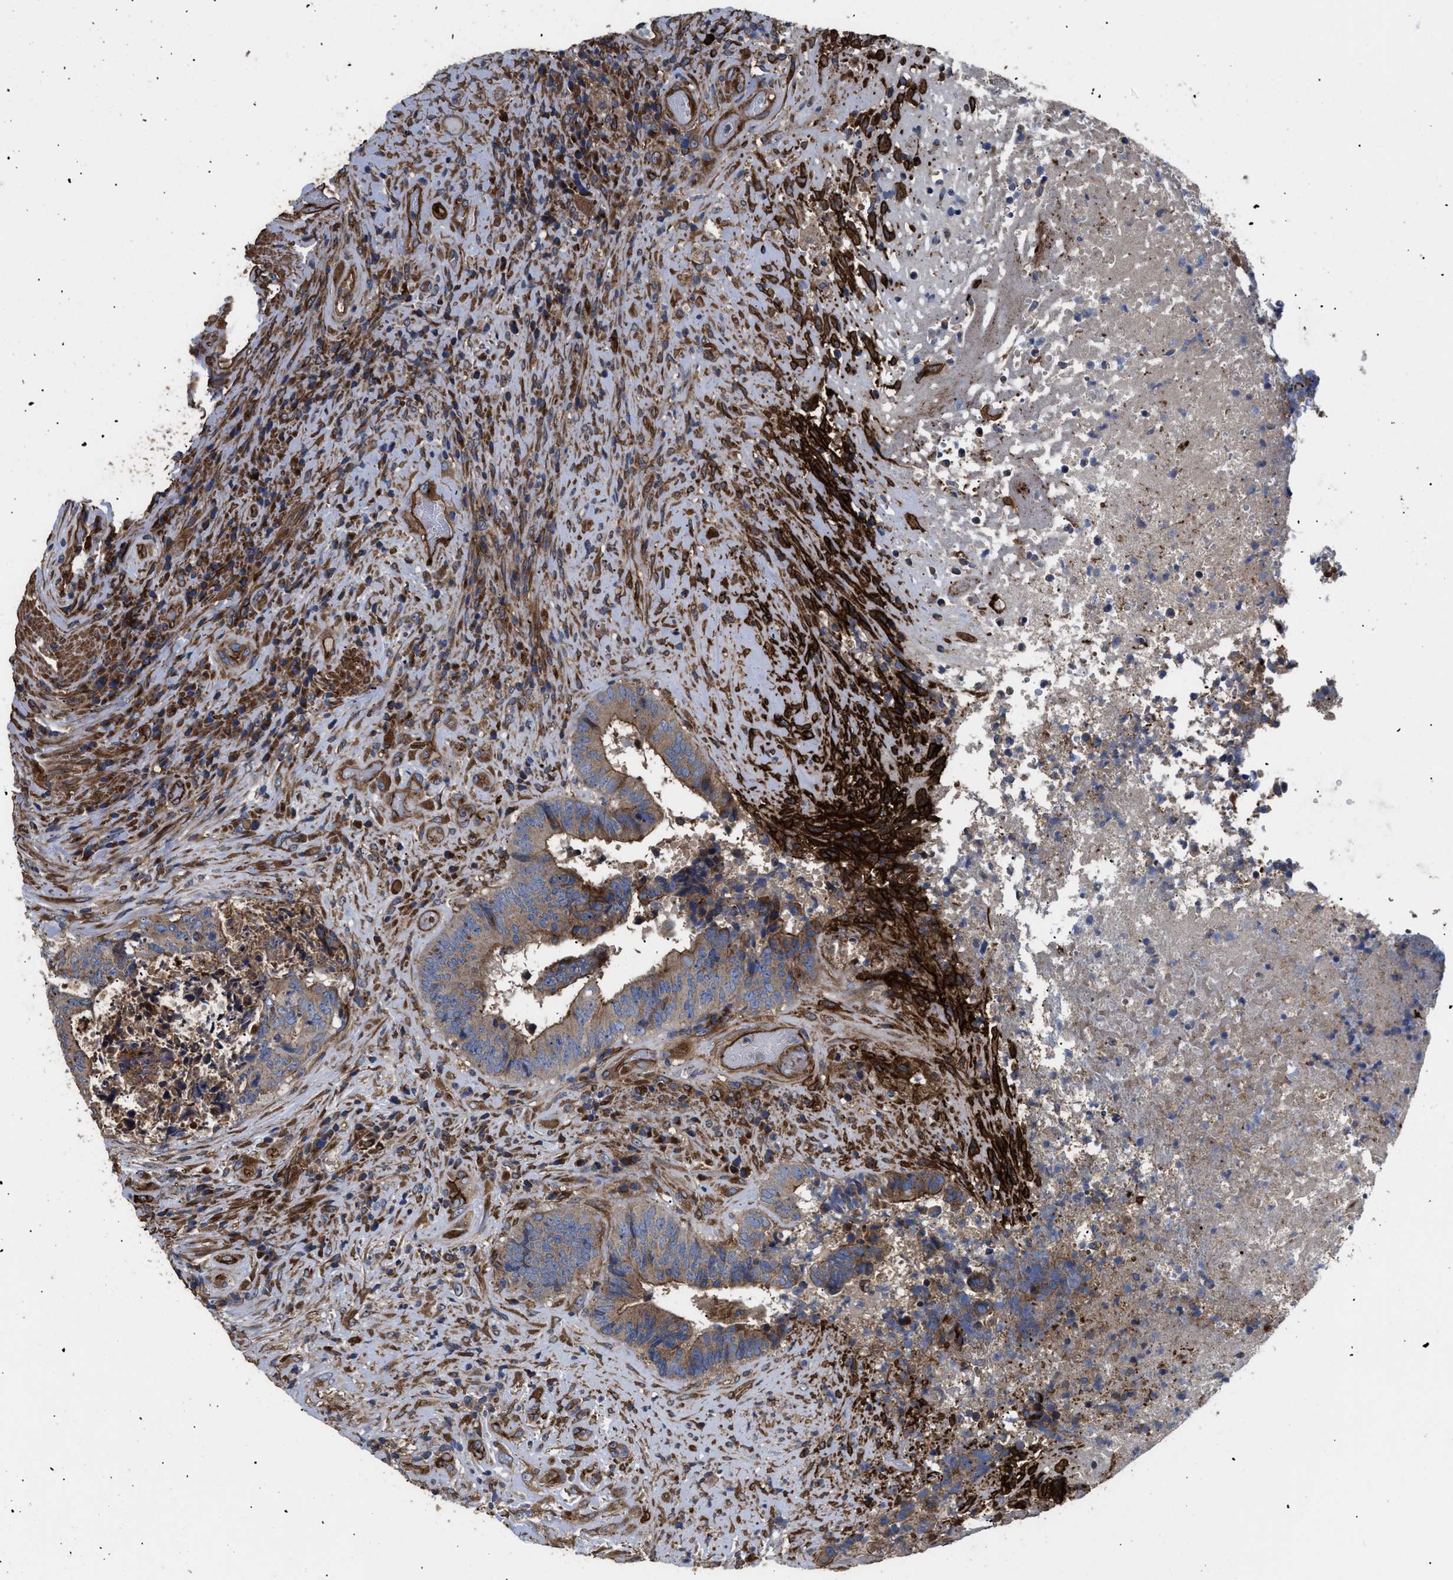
{"staining": {"intensity": "moderate", "quantity": ">75%", "location": "cytoplasmic/membranous"}, "tissue": "colorectal cancer", "cell_type": "Tumor cells", "image_type": "cancer", "snomed": [{"axis": "morphology", "description": "Adenocarcinoma, NOS"}, {"axis": "topography", "description": "Rectum"}], "caption": "Immunohistochemistry (IHC) histopathology image of neoplastic tissue: human colorectal adenocarcinoma stained using immunohistochemistry displays medium levels of moderate protein expression localized specifically in the cytoplasmic/membranous of tumor cells, appearing as a cytoplasmic/membranous brown color.", "gene": "NT5E", "patient": {"sex": "male", "age": 72}}